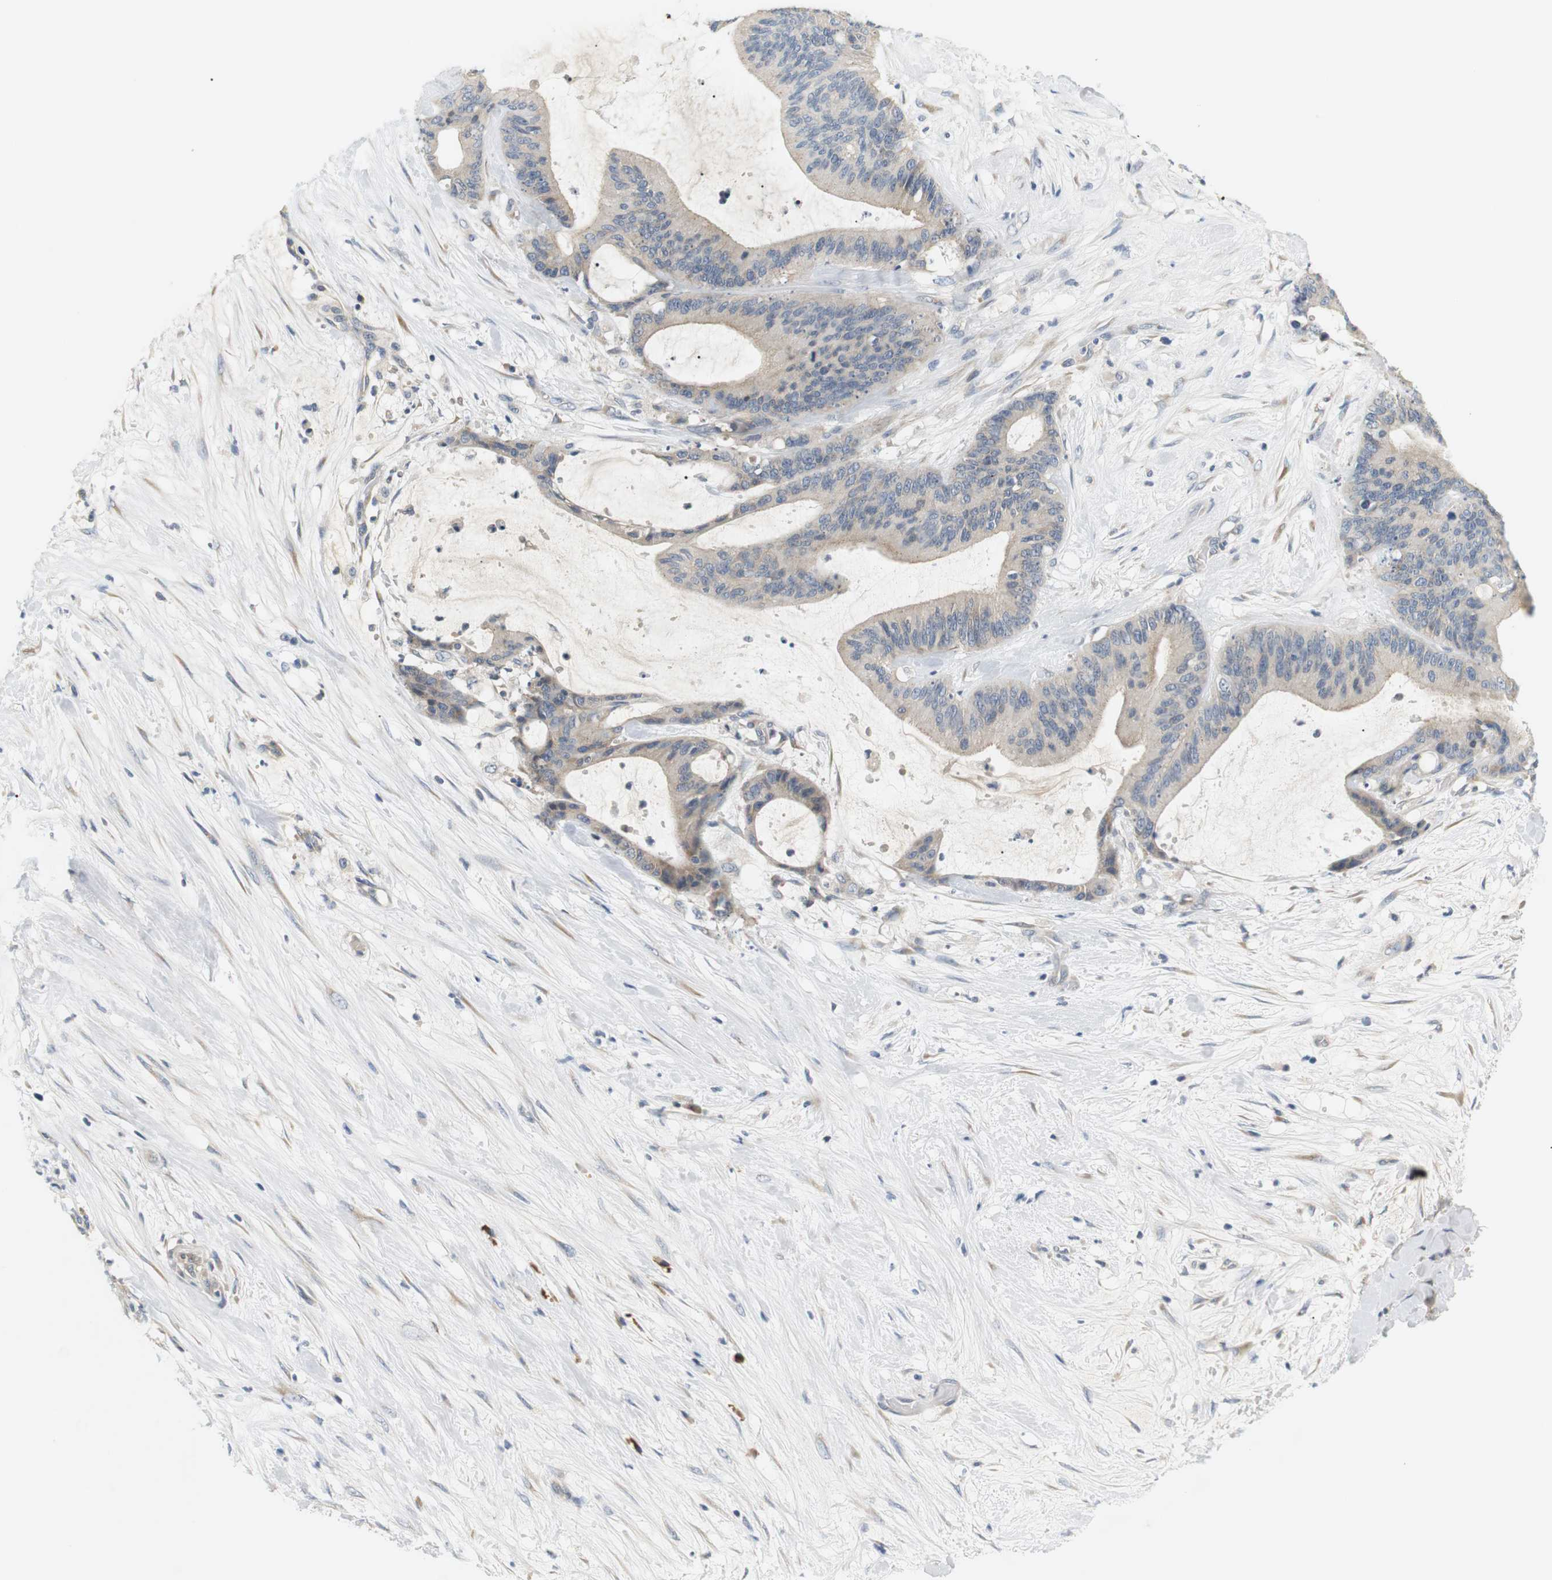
{"staining": {"intensity": "negative", "quantity": "none", "location": "none"}, "tissue": "liver cancer", "cell_type": "Tumor cells", "image_type": "cancer", "snomed": [{"axis": "morphology", "description": "Cholangiocarcinoma"}, {"axis": "topography", "description": "Liver"}], "caption": "Cholangiocarcinoma (liver) was stained to show a protein in brown. There is no significant positivity in tumor cells.", "gene": "EVA1C", "patient": {"sex": "female", "age": 73}}